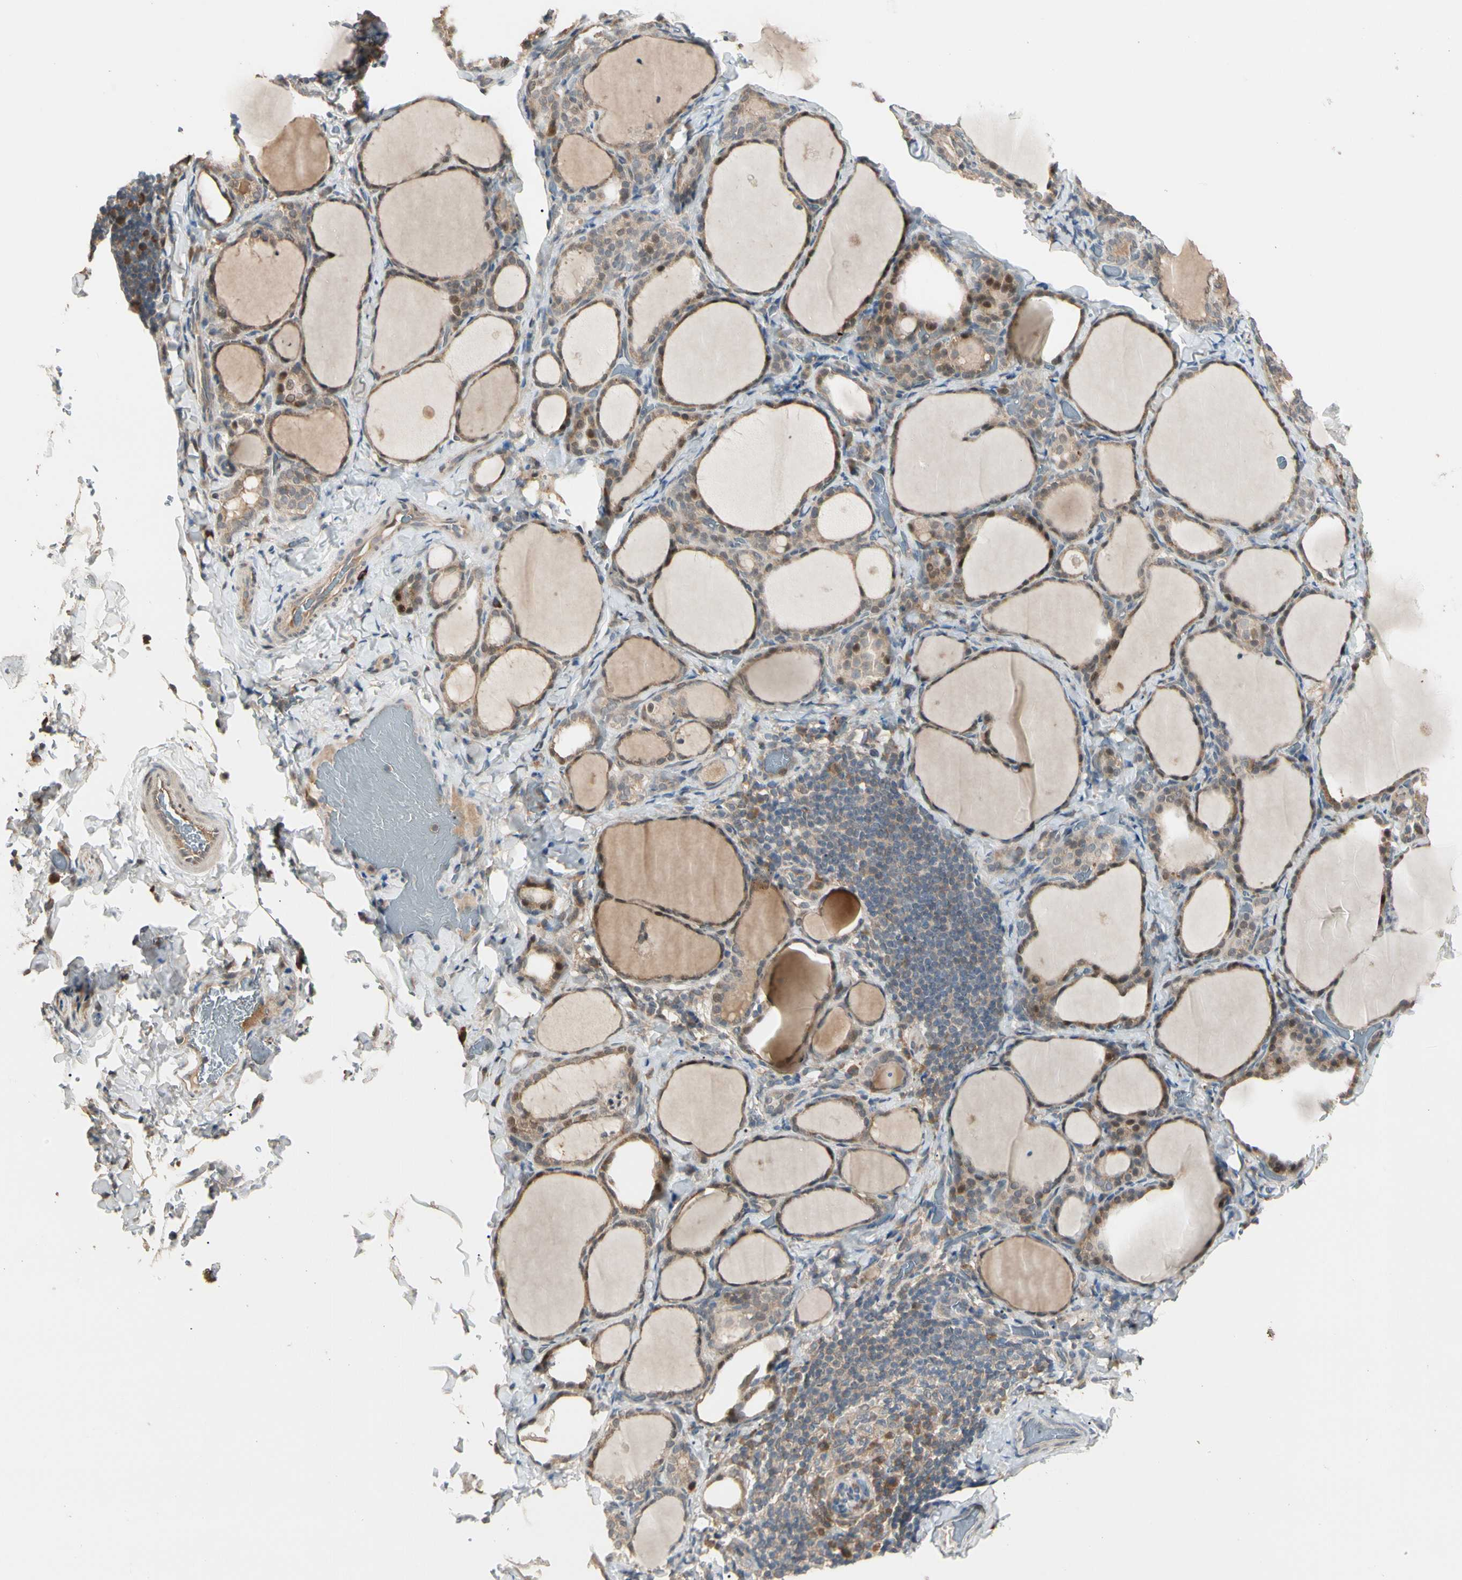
{"staining": {"intensity": "moderate", "quantity": ">75%", "location": "cytoplasmic/membranous,nuclear"}, "tissue": "thyroid gland", "cell_type": "Glandular cells", "image_type": "normal", "snomed": [{"axis": "morphology", "description": "Normal tissue, NOS"}, {"axis": "morphology", "description": "Papillary adenocarcinoma, NOS"}, {"axis": "topography", "description": "Thyroid gland"}], "caption": "Moderate cytoplasmic/membranous,nuclear expression is present in approximately >75% of glandular cells in normal thyroid gland.", "gene": "ATG4C", "patient": {"sex": "female", "age": 30}}